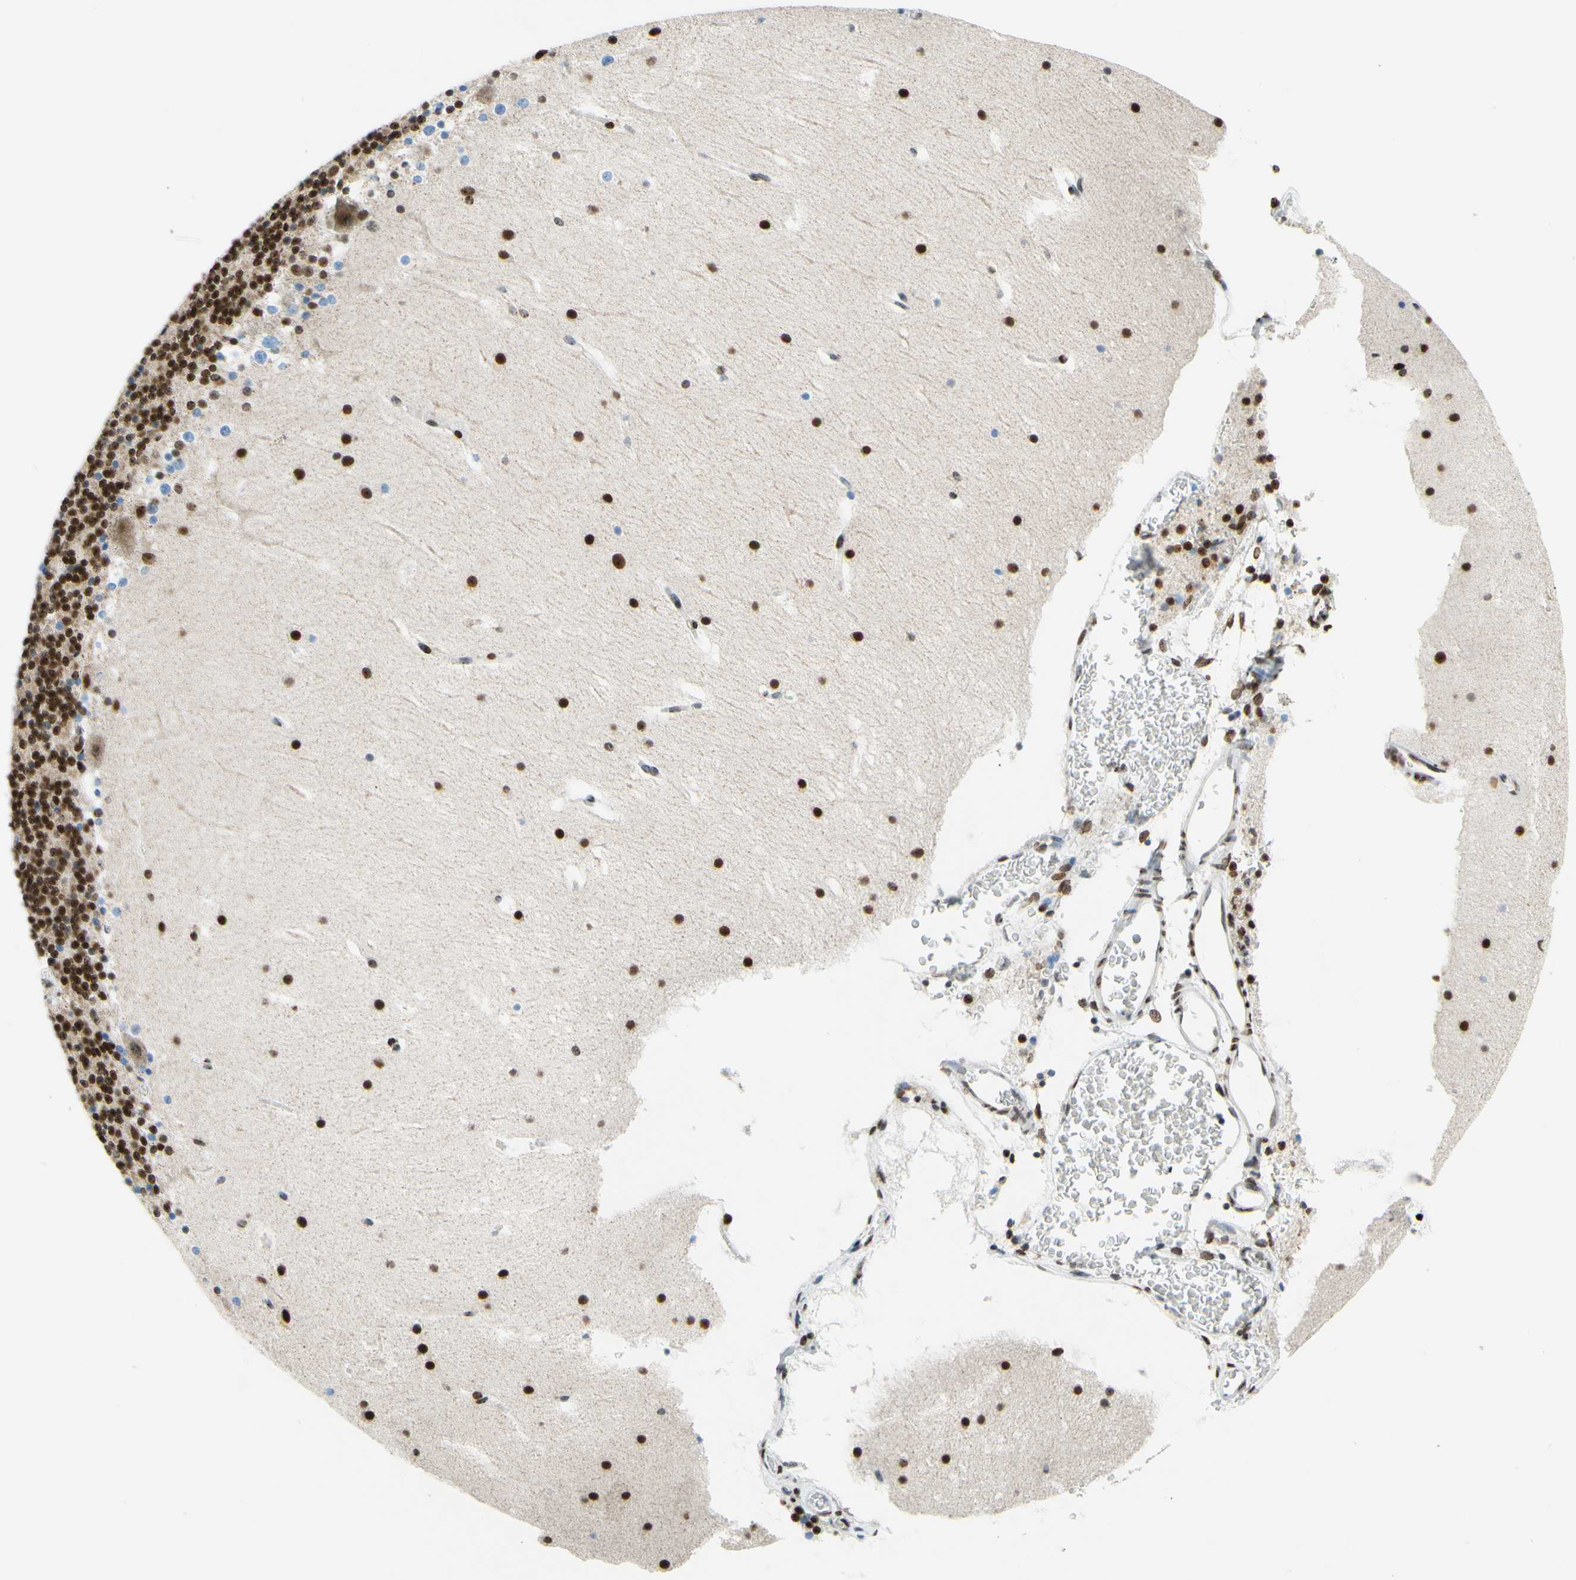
{"staining": {"intensity": "strong", "quantity": ">75%", "location": "nuclear"}, "tissue": "cerebellum", "cell_type": "Cells in granular layer", "image_type": "normal", "snomed": [{"axis": "morphology", "description": "Normal tissue, NOS"}, {"axis": "topography", "description": "Cerebellum"}], "caption": "Benign cerebellum reveals strong nuclear expression in approximately >75% of cells in granular layer.", "gene": "CBX7", "patient": {"sex": "male", "age": 45}}